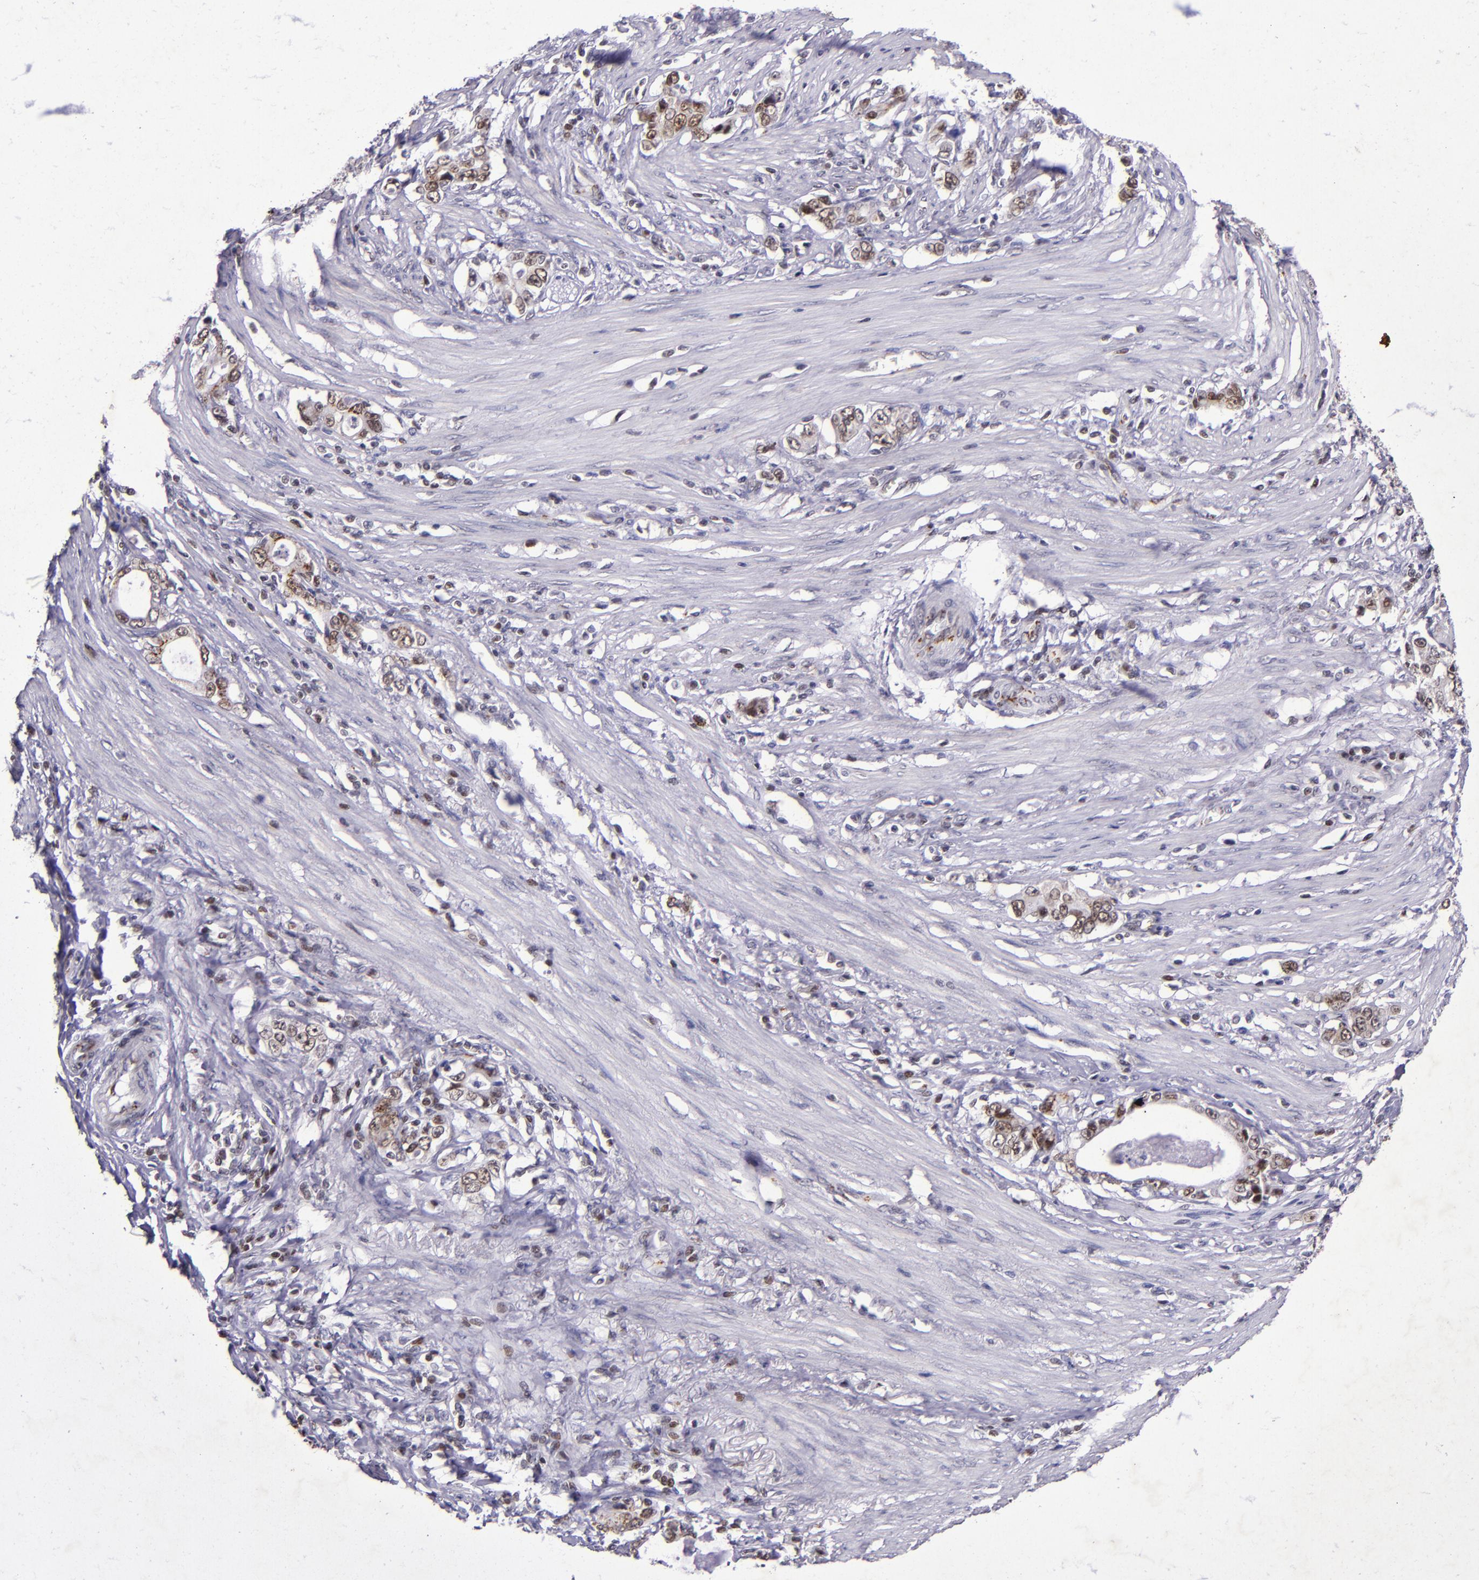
{"staining": {"intensity": "strong", "quantity": "25%-75%", "location": "nuclear"}, "tissue": "stomach cancer", "cell_type": "Tumor cells", "image_type": "cancer", "snomed": [{"axis": "morphology", "description": "Adenocarcinoma, NOS"}, {"axis": "topography", "description": "Stomach, lower"}], "caption": "Adenocarcinoma (stomach) stained for a protein (brown) demonstrates strong nuclear positive expression in about 25%-75% of tumor cells.", "gene": "MGMT", "patient": {"sex": "female", "age": 72}}